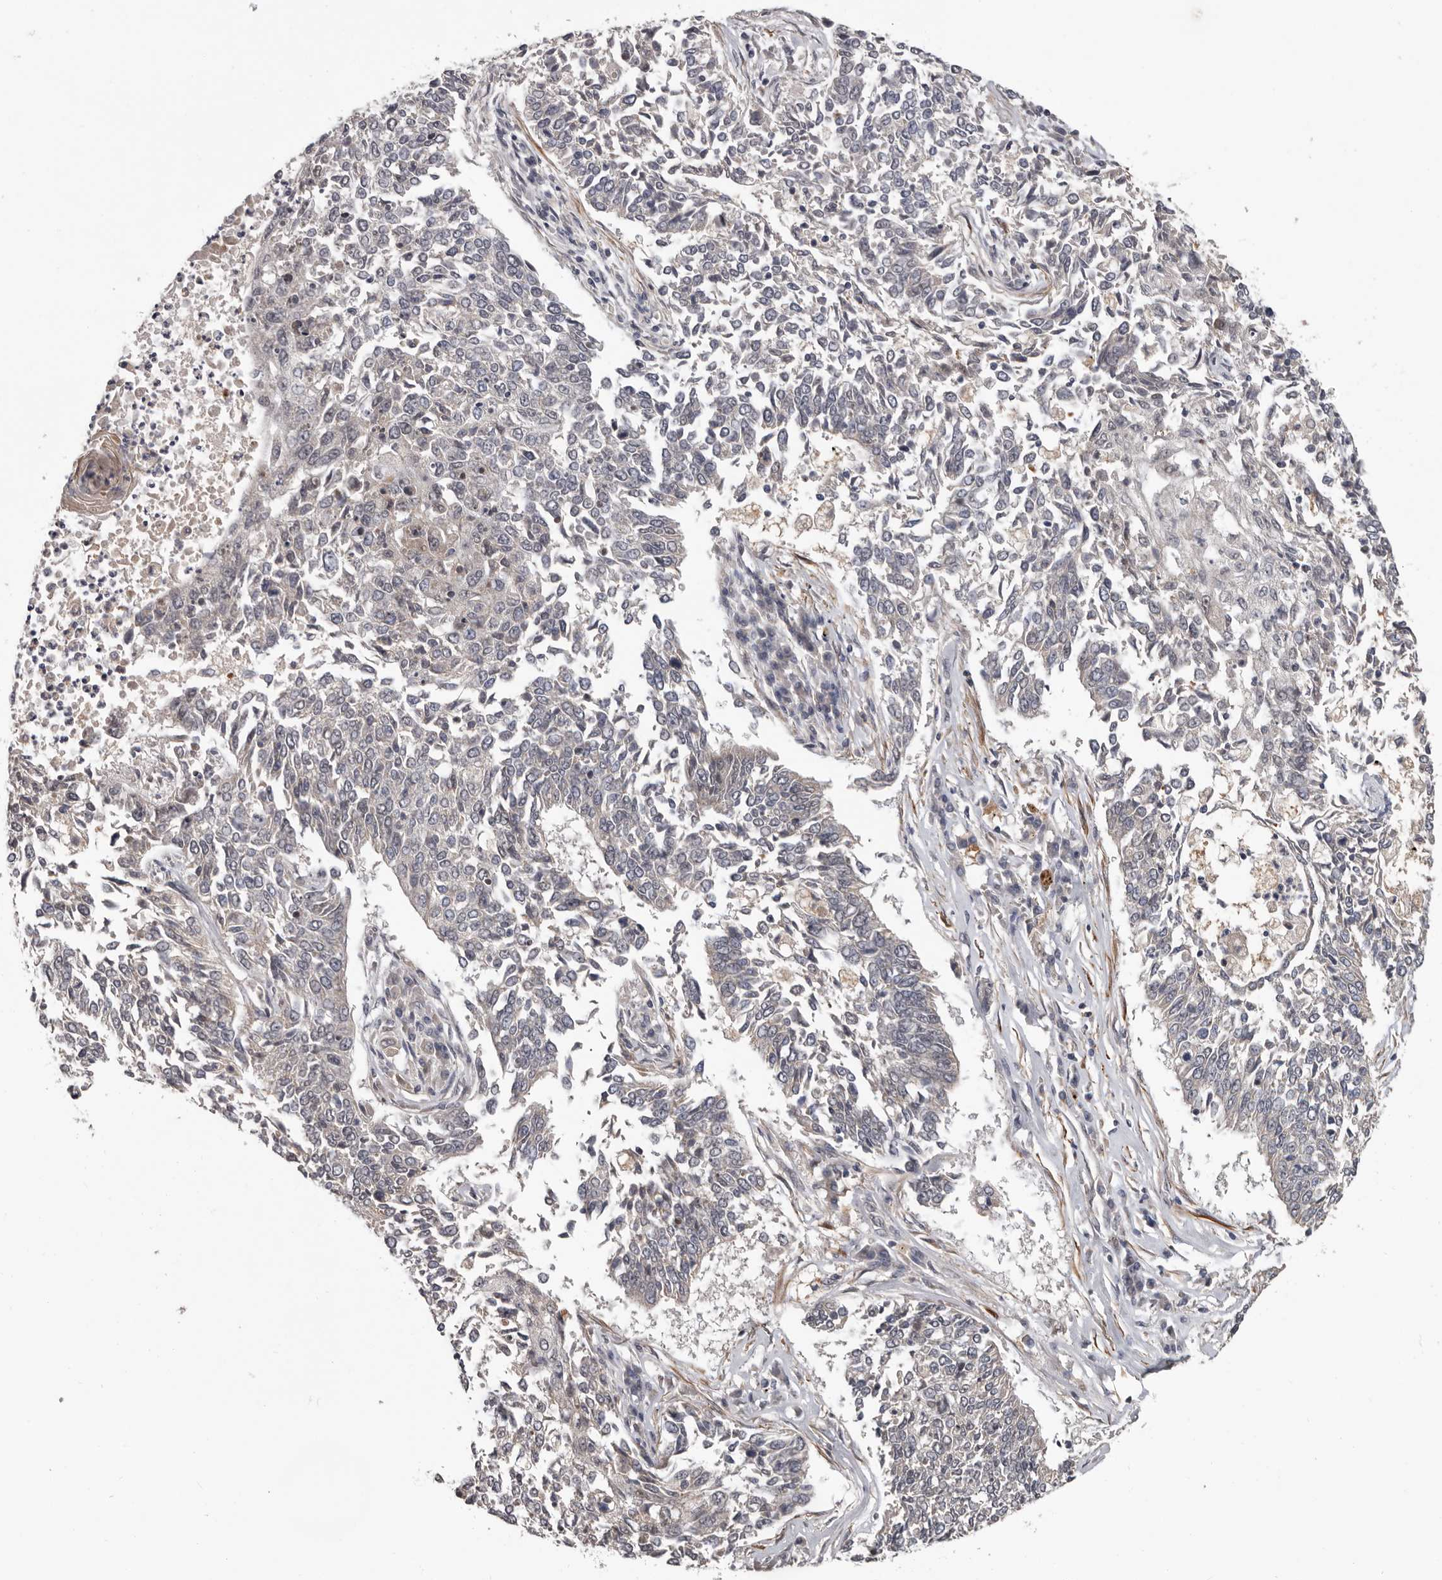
{"staining": {"intensity": "negative", "quantity": "none", "location": "none"}, "tissue": "lung cancer", "cell_type": "Tumor cells", "image_type": "cancer", "snomed": [{"axis": "morphology", "description": "Normal tissue, NOS"}, {"axis": "morphology", "description": "Squamous cell carcinoma, NOS"}, {"axis": "topography", "description": "Cartilage tissue"}, {"axis": "topography", "description": "Bronchus"}, {"axis": "topography", "description": "Lung"}], "caption": "An IHC histopathology image of lung cancer (squamous cell carcinoma) is shown. There is no staining in tumor cells of lung cancer (squamous cell carcinoma).", "gene": "FGFR4", "patient": {"sex": "female", "age": 49}}